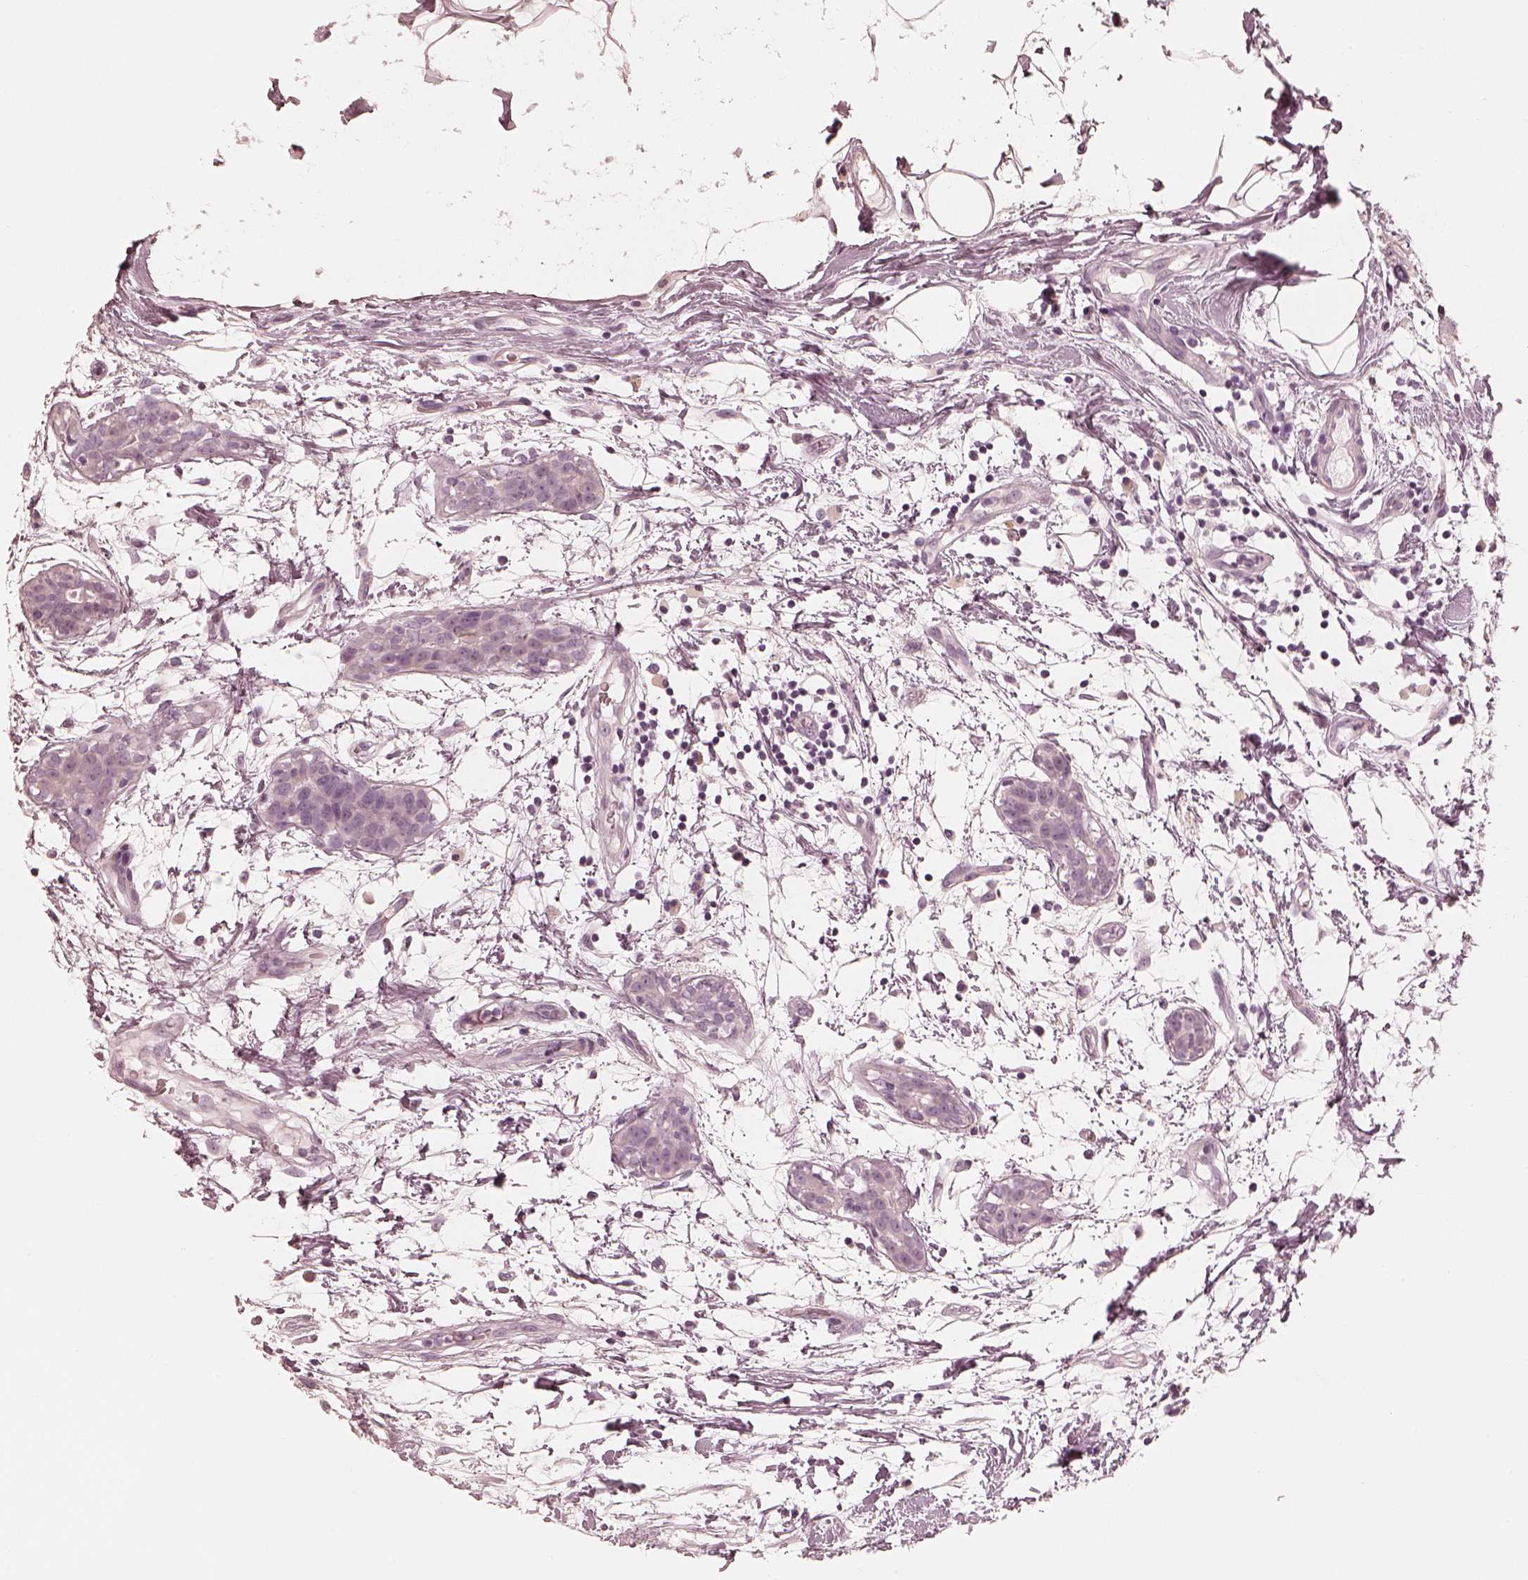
{"staining": {"intensity": "negative", "quantity": "none", "location": "none"}, "tissue": "breast cancer", "cell_type": "Tumor cells", "image_type": "cancer", "snomed": [{"axis": "morphology", "description": "Normal tissue, NOS"}, {"axis": "morphology", "description": "Duct carcinoma"}, {"axis": "topography", "description": "Breast"}], "caption": "A histopathology image of human infiltrating ductal carcinoma (breast) is negative for staining in tumor cells.", "gene": "CALR3", "patient": {"sex": "female", "age": 40}}